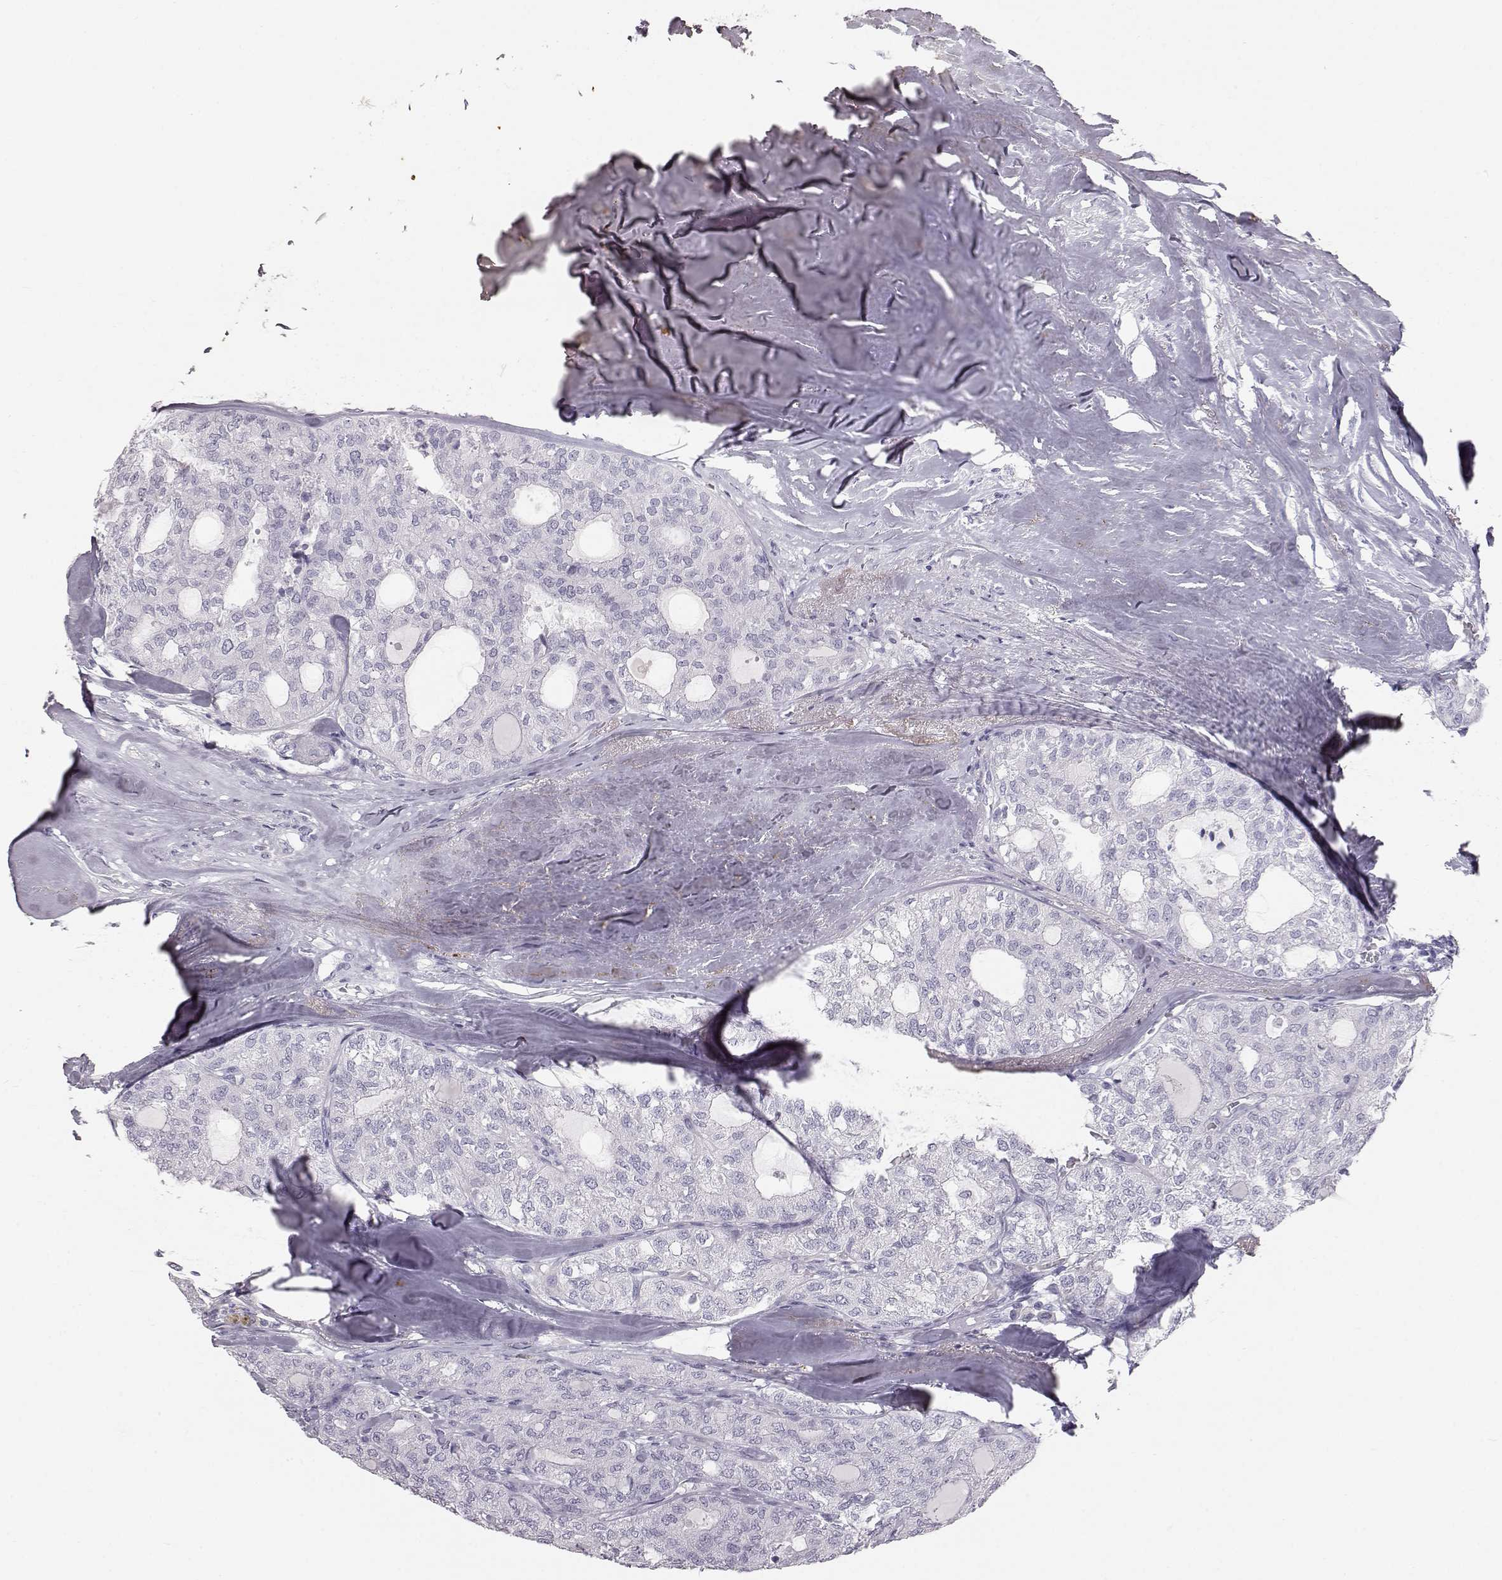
{"staining": {"intensity": "negative", "quantity": "none", "location": "none"}, "tissue": "thyroid cancer", "cell_type": "Tumor cells", "image_type": "cancer", "snomed": [{"axis": "morphology", "description": "Follicular adenoma carcinoma, NOS"}, {"axis": "topography", "description": "Thyroid gland"}], "caption": "This is an immunohistochemistry image of human thyroid follicular adenoma carcinoma. There is no expression in tumor cells.", "gene": "KRTAP16-1", "patient": {"sex": "male", "age": 75}}